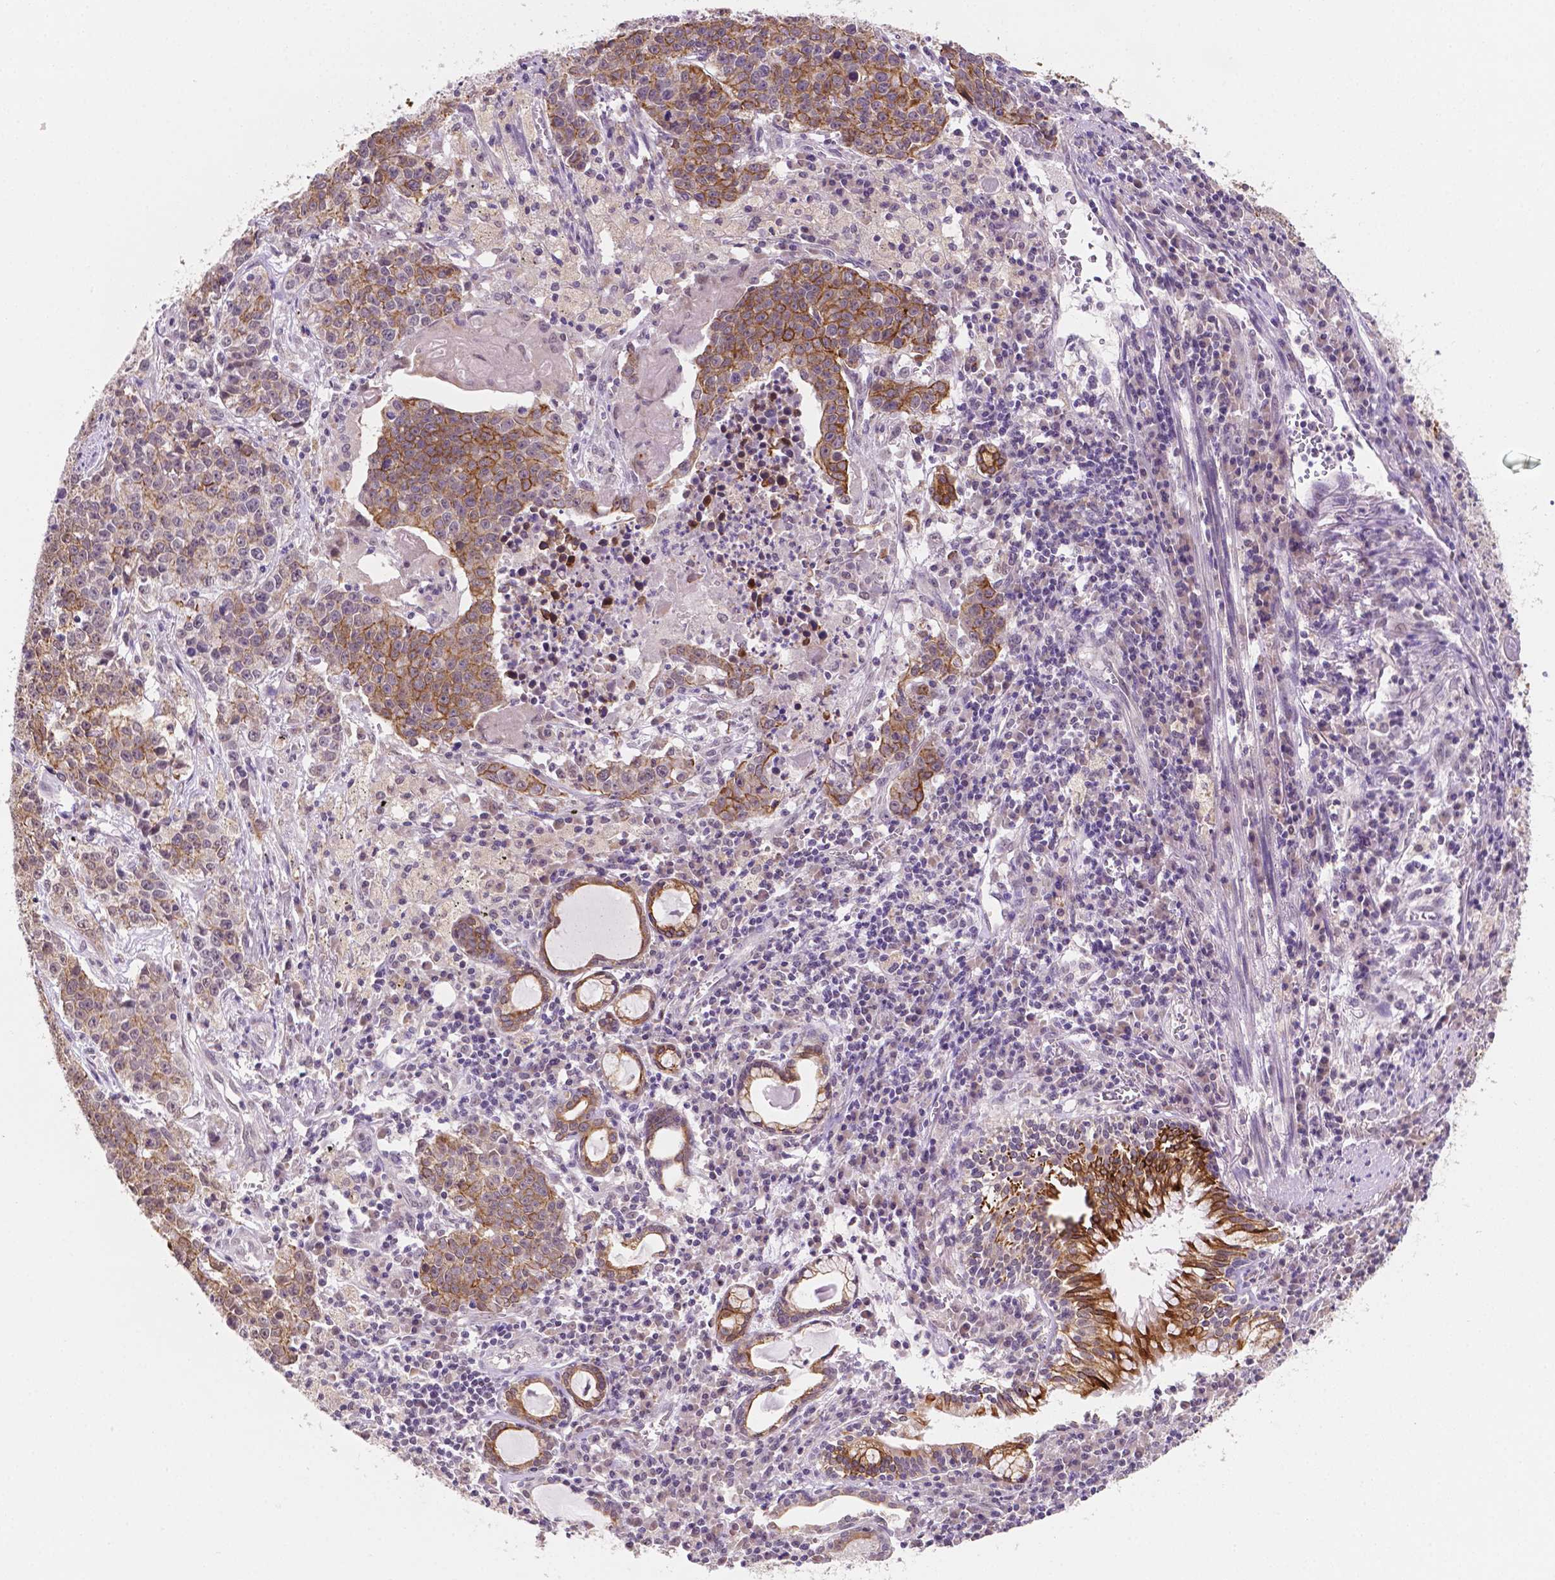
{"staining": {"intensity": "moderate", "quantity": "25%-75%", "location": "cytoplasmic/membranous"}, "tissue": "lung cancer", "cell_type": "Tumor cells", "image_type": "cancer", "snomed": [{"axis": "morphology", "description": "Squamous cell carcinoma, NOS"}, {"axis": "morphology", "description": "Squamous cell carcinoma, metastatic, NOS"}, {"axis": "topography", "description": "Lung"}, {"axis": "topography", "description": "Pleura, NOS"}], "caption": "Tumor cells display moderate cytoplasmic/membranous expression in approximately 25%-75% of cells in lung cancer.", "gene": "SHLD3", "patient": {"sex": "male", "age": 72}}